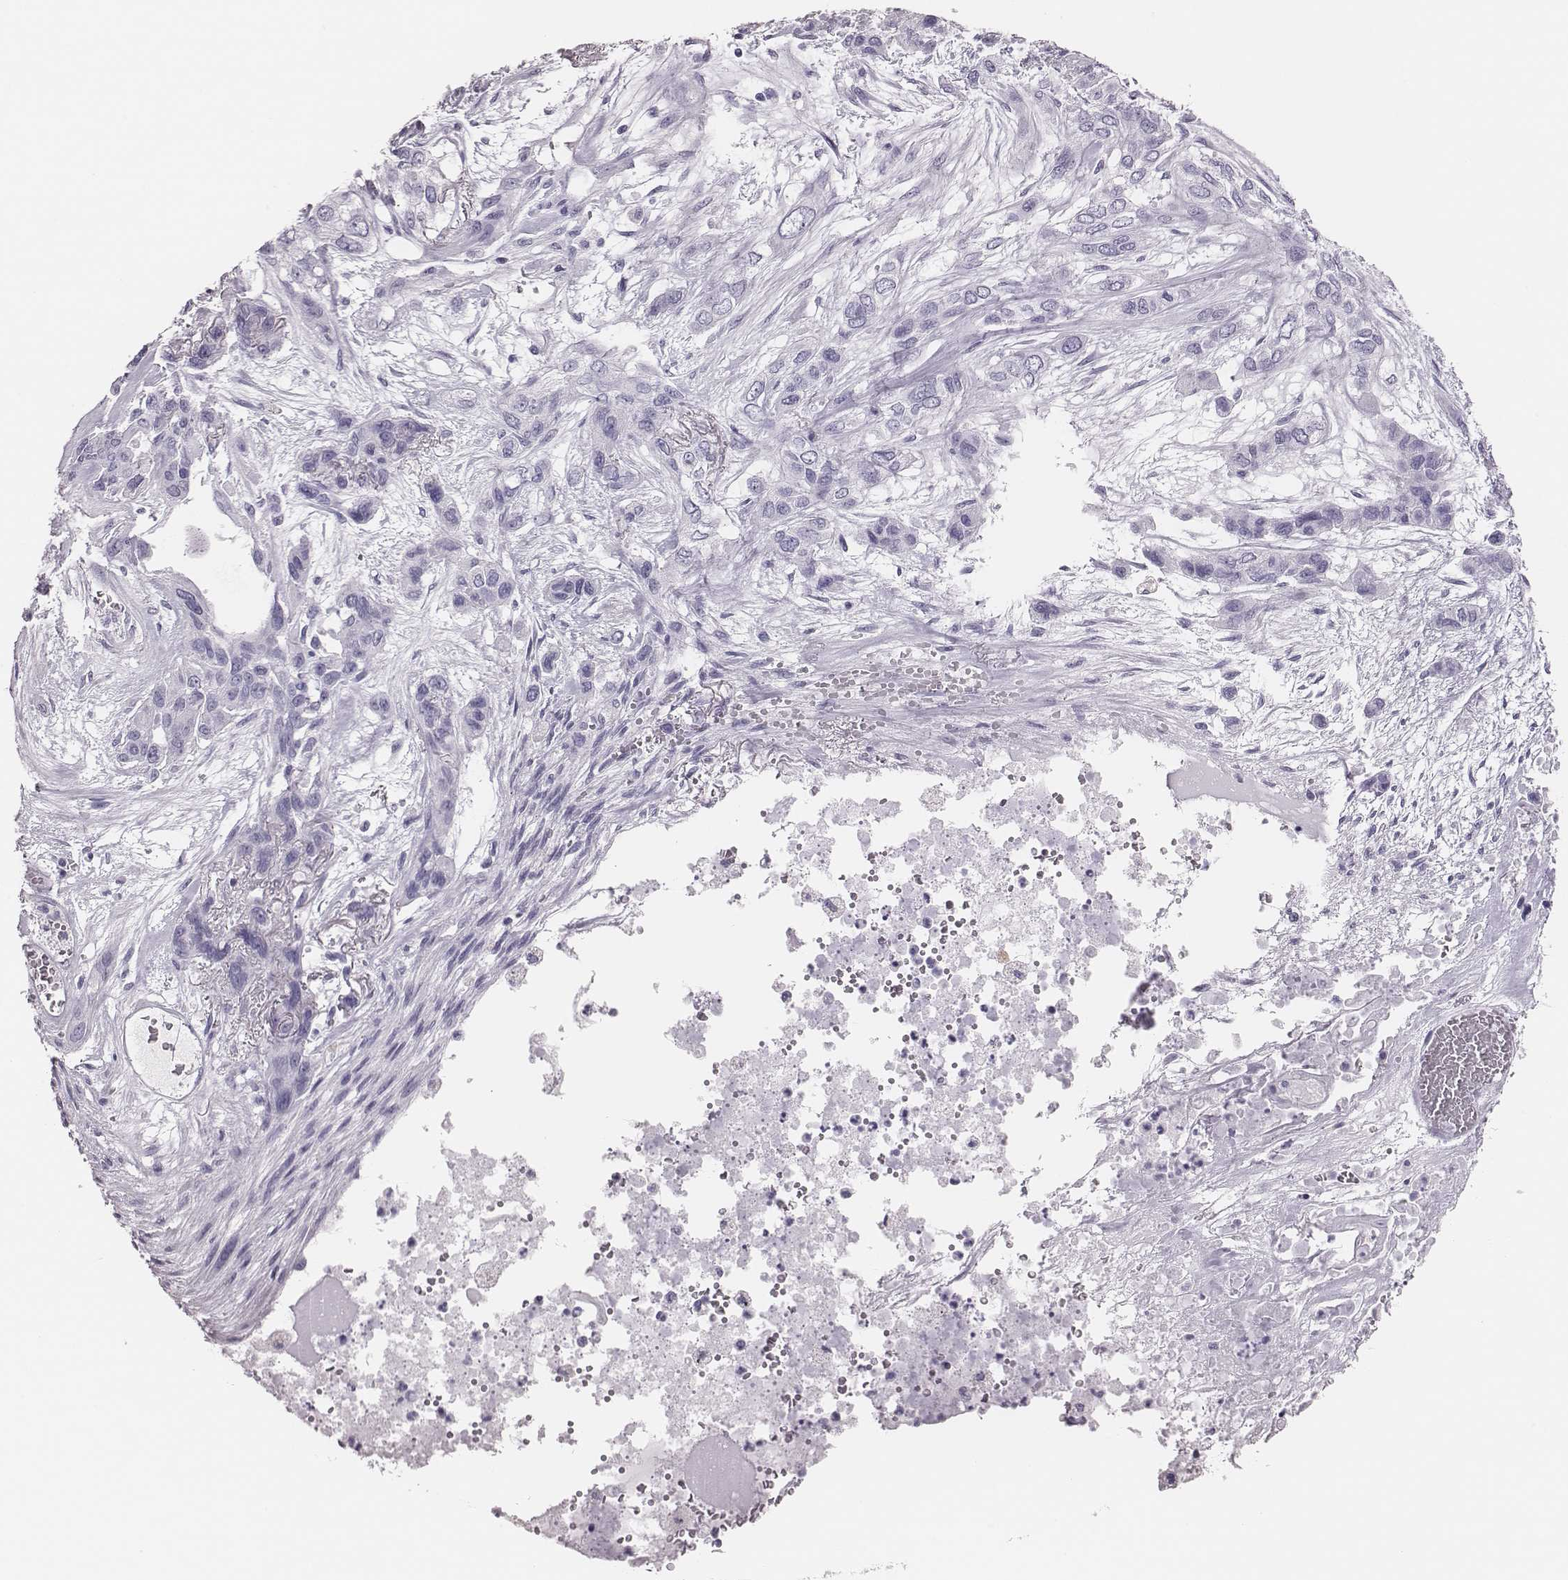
{"staining": {"intensity": "negative", "quantity": "none", "location": "none"}, "tissue": "lung cancer", "cell_type": "Tumor cells", "image_type": "cancer", "snomed": [{"axis": "morphology", "description": "Squamous cell carcinoma, NOS"}, {"axis": "topography", "description": "Lung"}], "caption": "IHC of lung squamous cell carcinoma exhibits no expression in tumor cells.", "gene": "H1-6", "patient": {"sex": "female", "age": 70}}